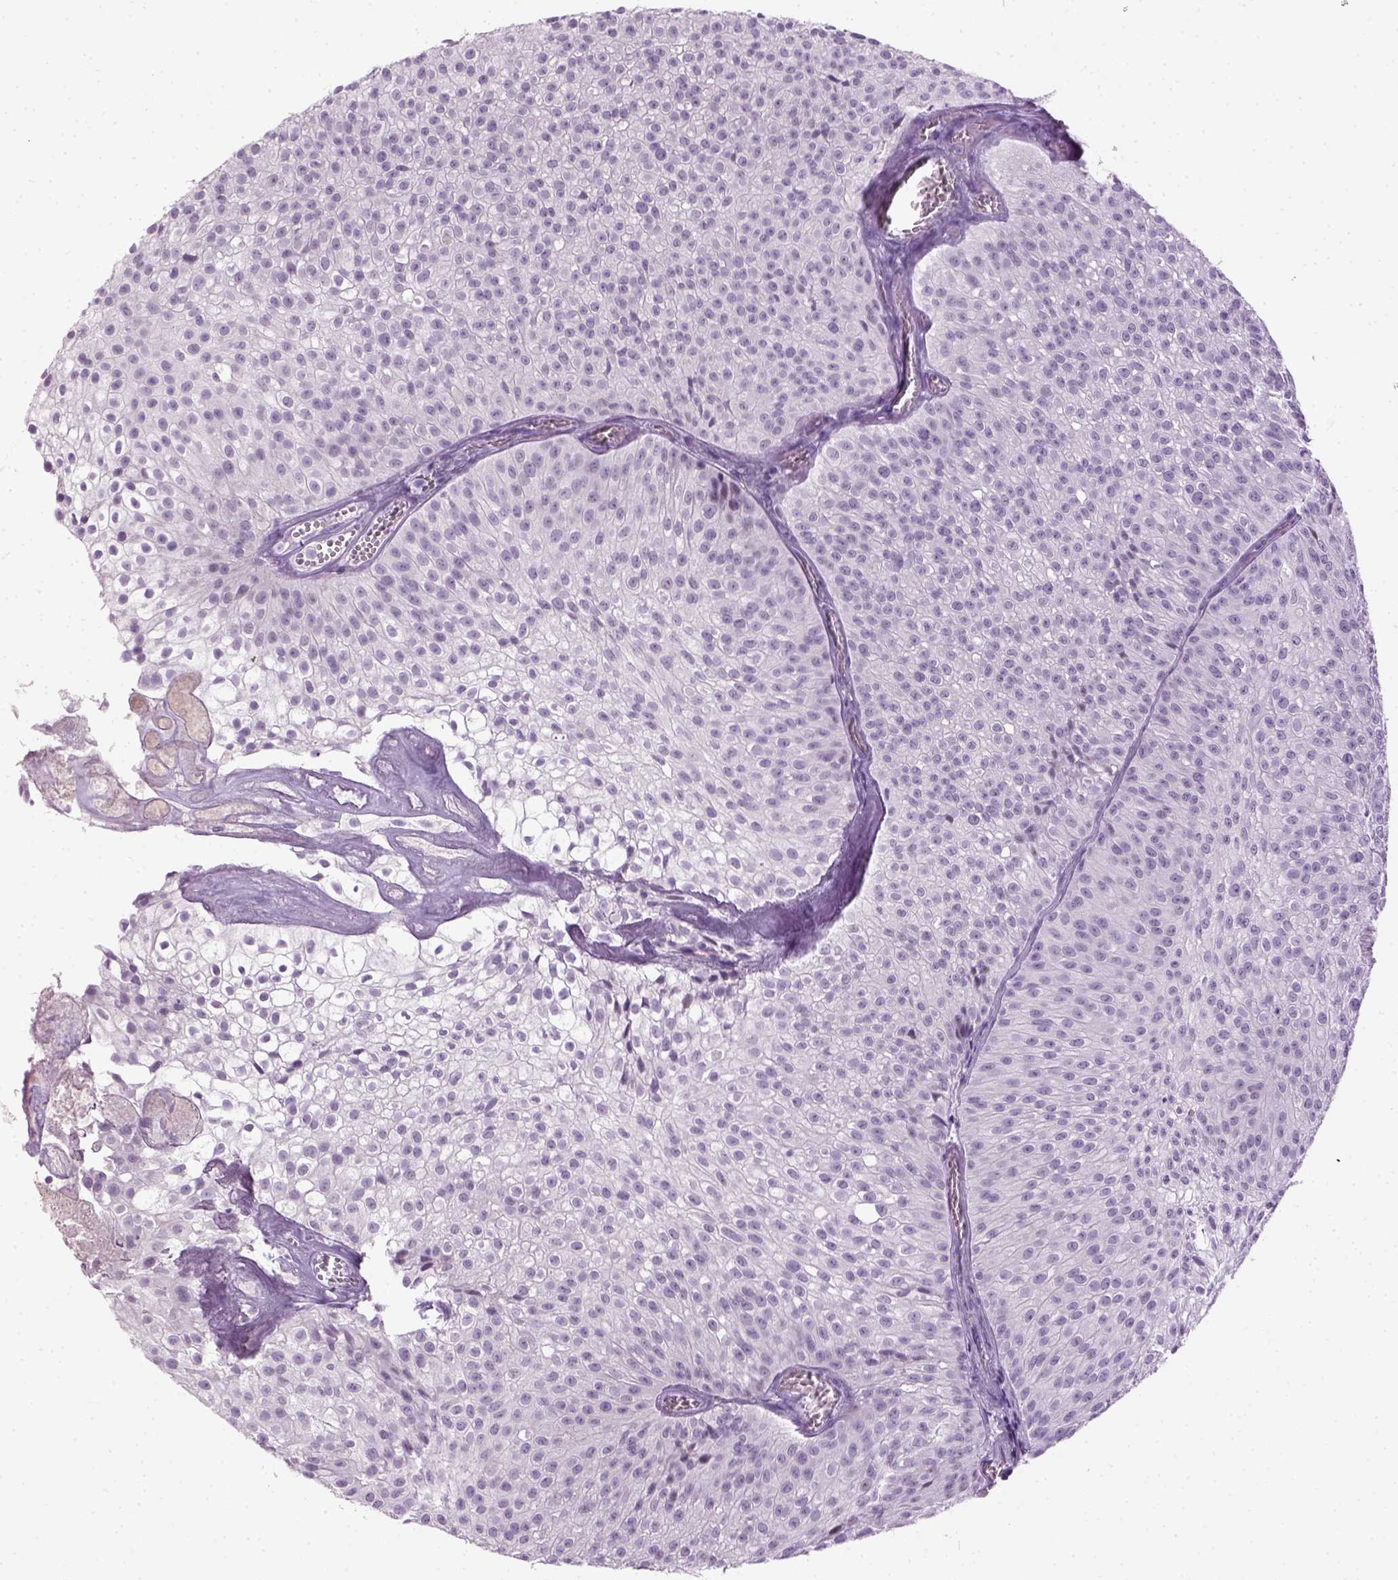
{"staining": {"intensity": "negative", "quantity": "none", "location": "none"}, "tissue": "urothelial cancer", "cell_type": "Tumor cells", "image_type": "cancer", "snomed": [{"axis": "morphology", "description": "Urothelial carcinoma, Low grade"}, {"axis": "topography", "description": "Urinary bladder"}], "caption": "An immunohistochemistry micrograph of urothelial cancer is shown. There is no staining in tumor cells of urothelial cancer.", "gene": "GABRB2", "patient": {"sex": "male", "age": 70}}